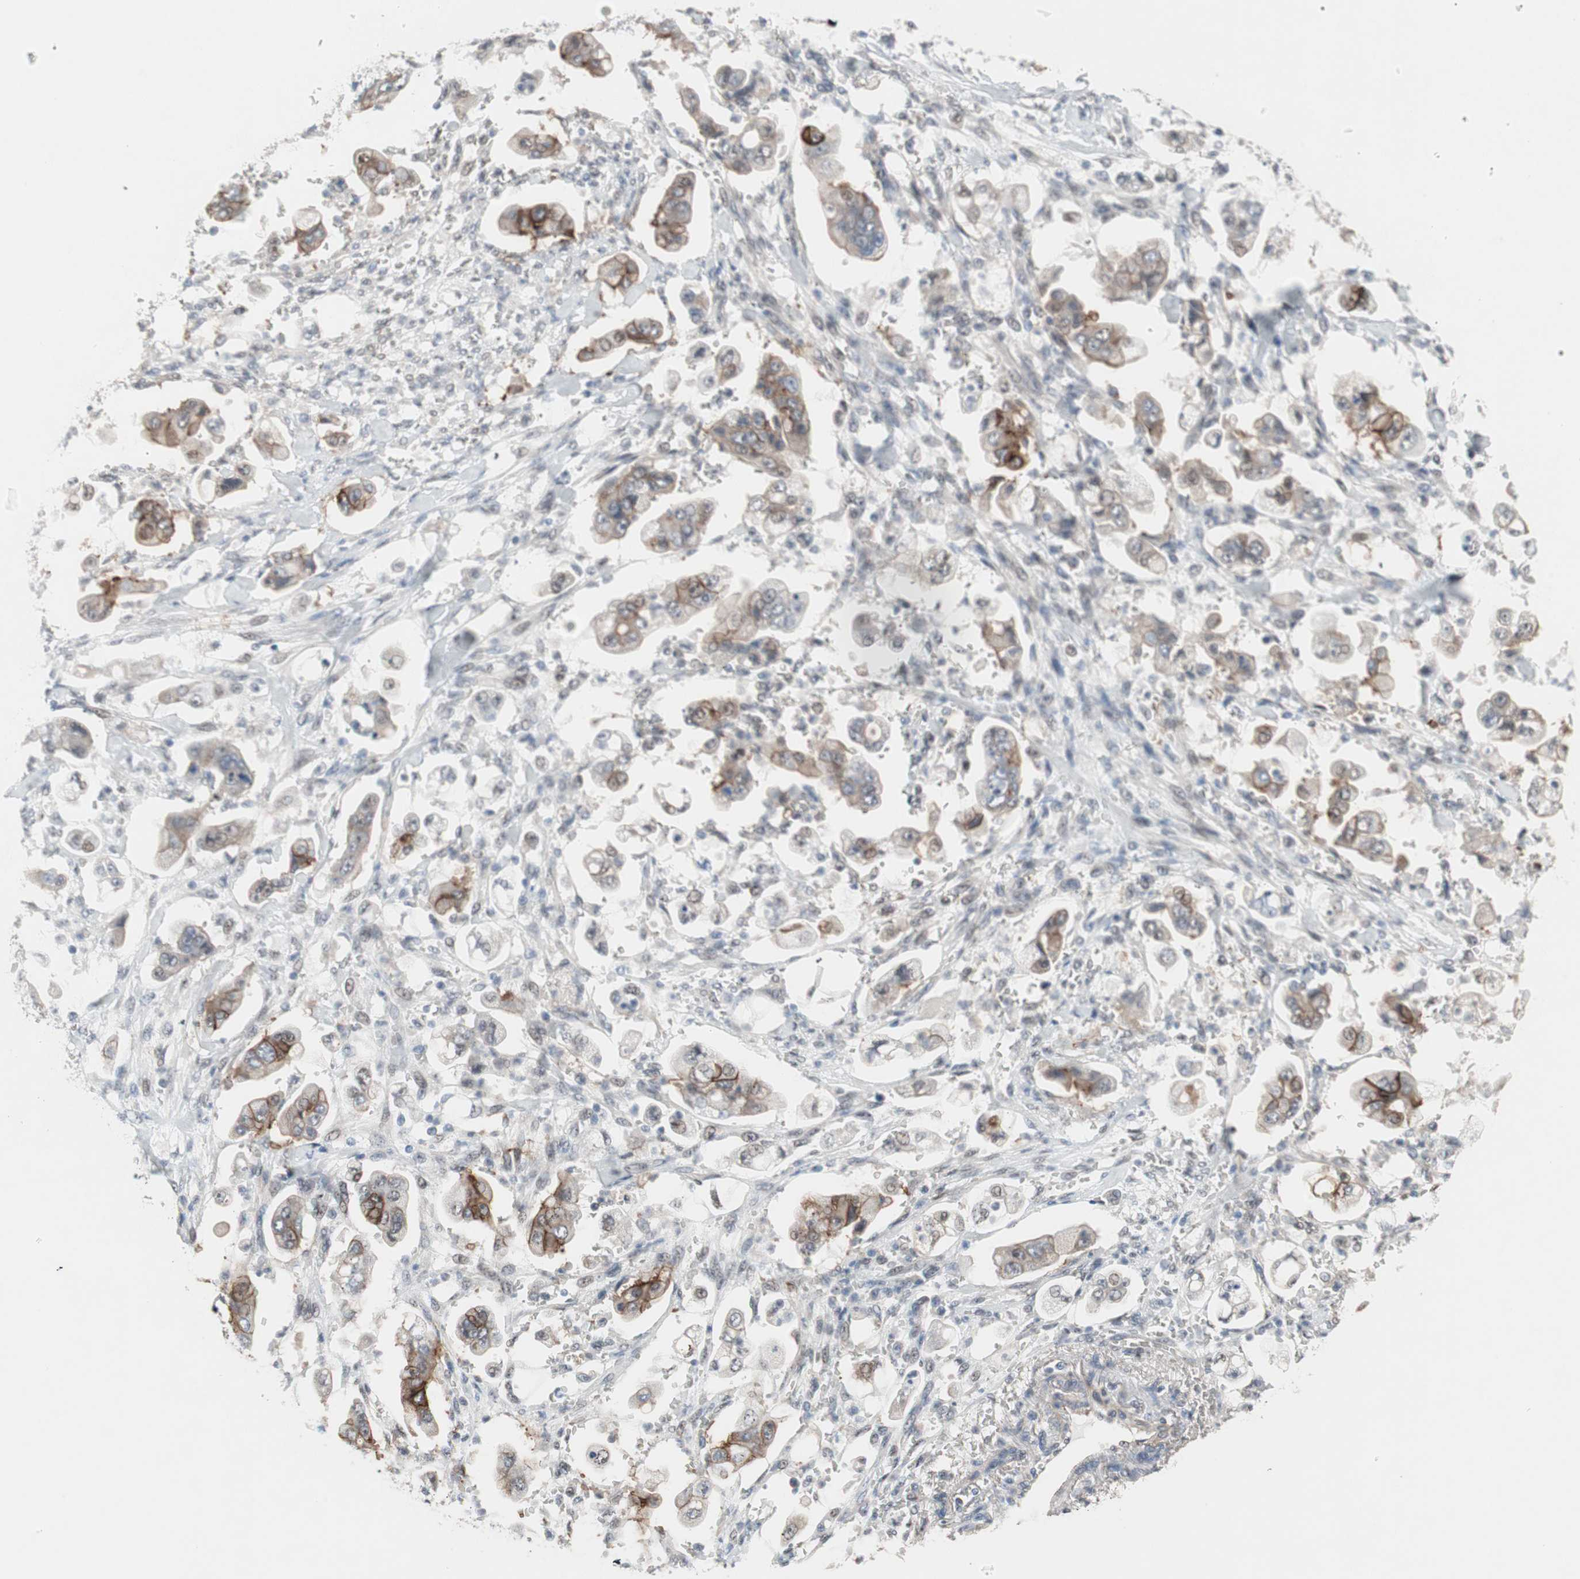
{"staining": {"intensity": "moderate", "quantity": "25%-75%", "location": "cytoplasmic/membranous"}, "tissue": "stomach cancer", "cell_type": "Tumor cells", "image_type": "cancer", "snomed": [{"axis": "morphology", "description": "Adenocarcinoma, NOS"}, {"axis": "topography", "description": "Stomach"}], "caption": "Immunohistochemistry (IHC) photomicrograph of neoplastic tissue: stomach adenocarcinoma stained using immunohistochemistry (IHC) reveals medium levels of moderate protein expression localized specifically in the cytoplasmic/membranous of tumor cells, appearing as a cytoplasmic/membranous brown color.", "gene": "CAND2", "patient": {"sex": "male", "age": 62}}